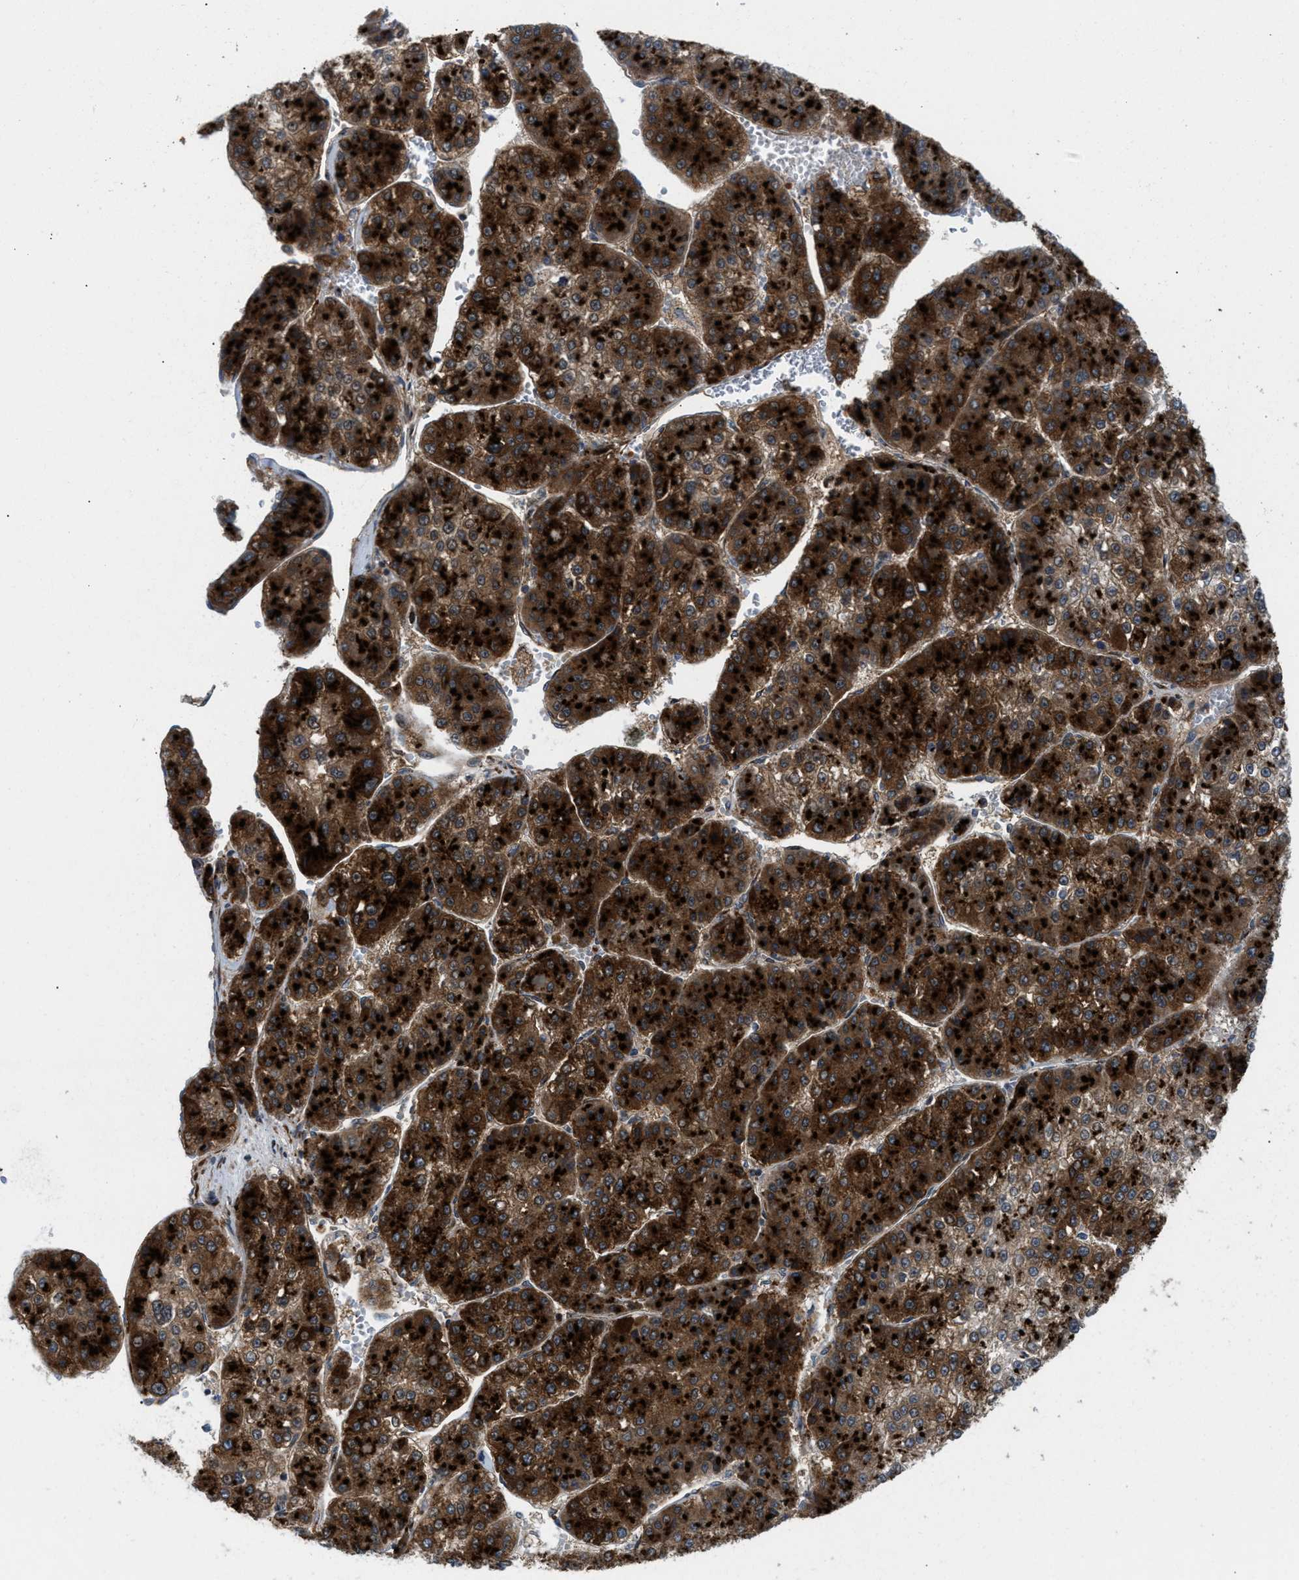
{"staining": {"intensity": "strong", "quantity": ">75%", "location": "cytoplasmic/membranous"}, "tissue": "liver cancer", "cell_type": "Tumor cells", "image_type": "cancer", "snomed": [{"axis": "morphology", "description": "Carcinoma, Hepatocellular, NOS"}, {"axis": "topography", "description": "Liver"}], "caption": "Tumor cells reveal strong cytoplasmic/membranous expression in approximately >75% of cells in hepatocellular carcinoma (liver).", "gene": "SLC38A10", "patient": {"sex": "female", "age": 73}}